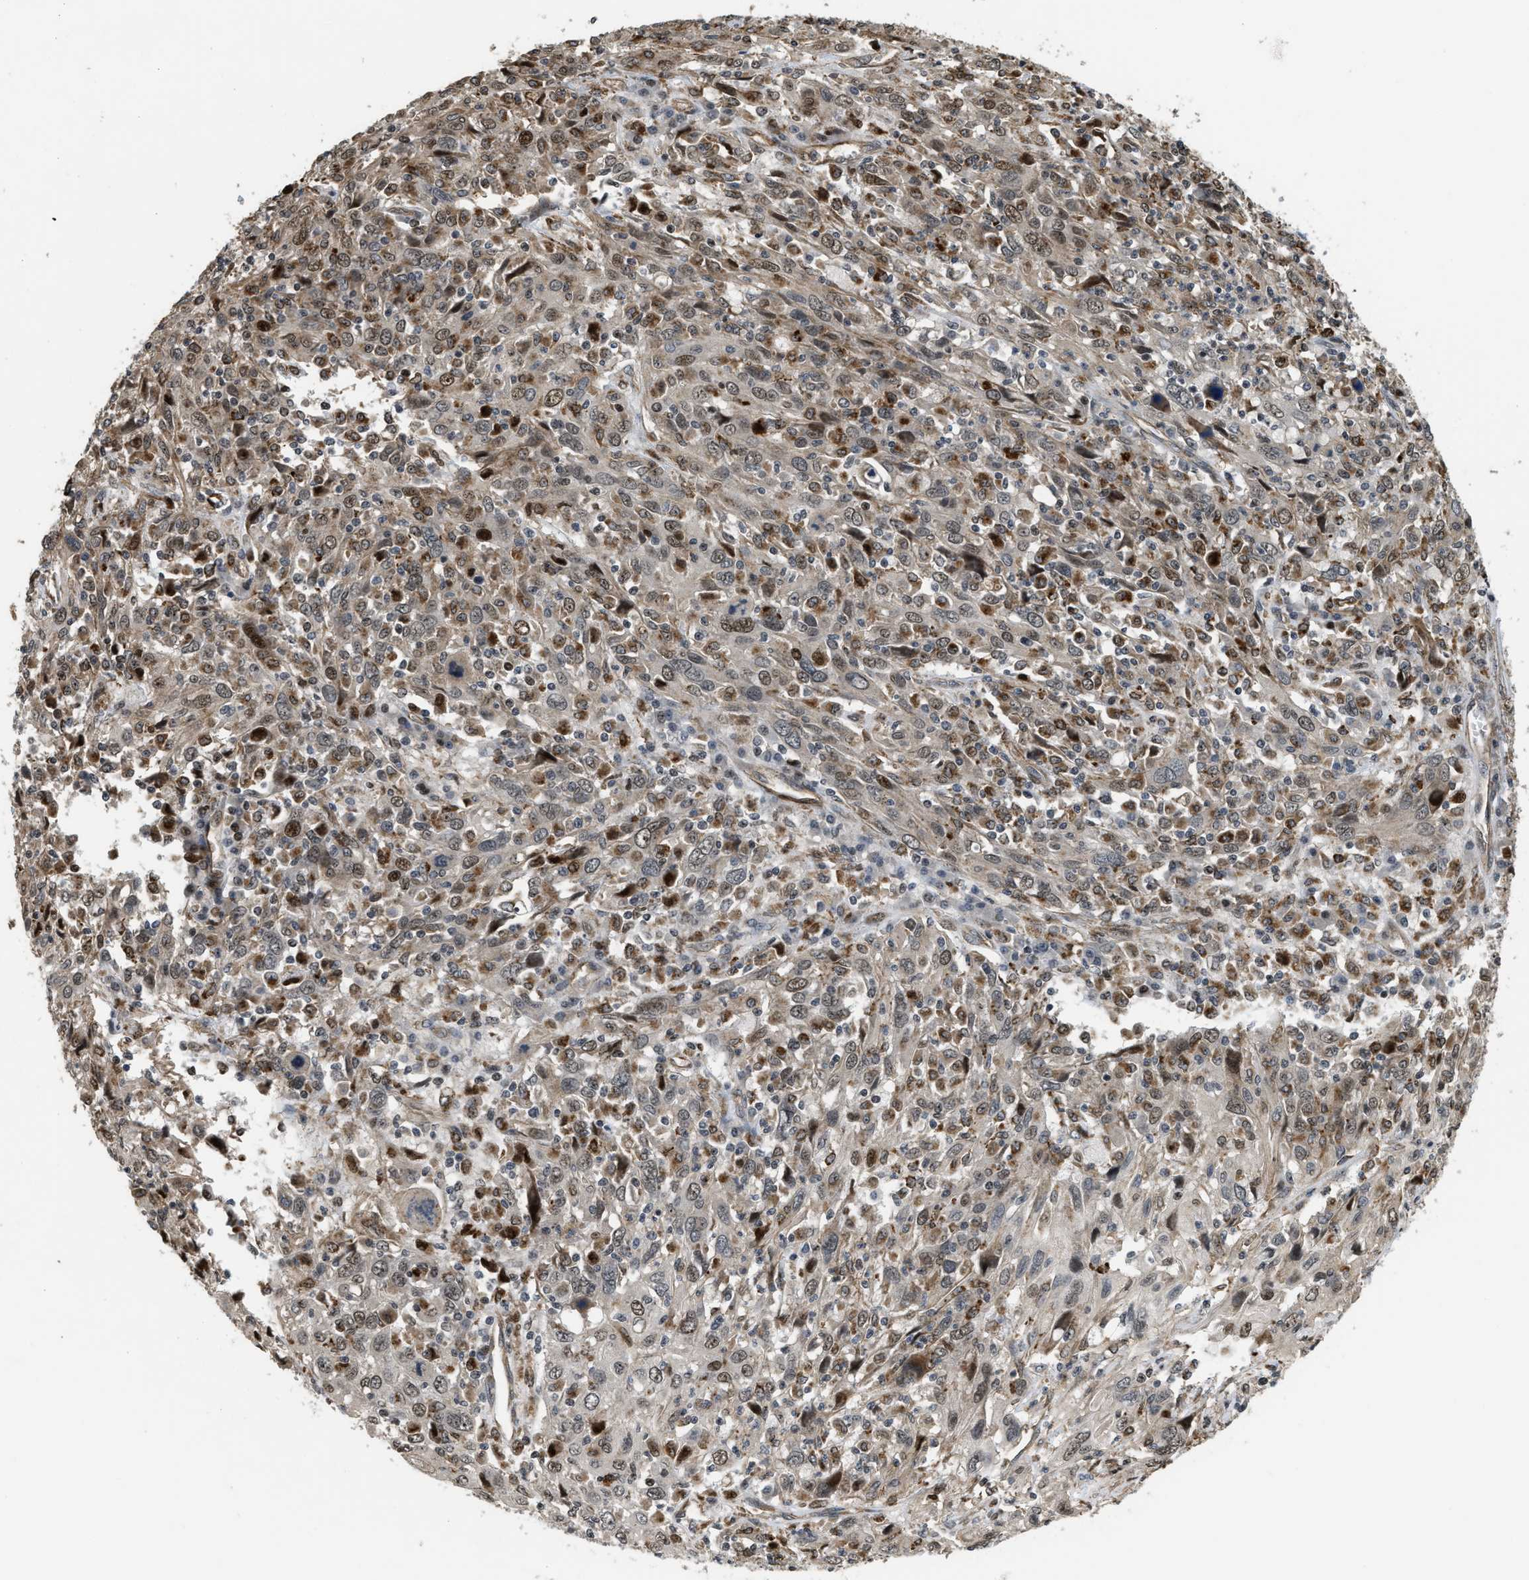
{"staining": {"intensity": "strong", "quantity": "25%-75%", "location": "nuclear"}, "tissue": "cervical cancer", "cell_type": "Tumor cells", "image_type": "cancer", "snomed": [{"axis": "morphology", "description": "Squamous cell carcinoma, NOS"}, {"axis": "topography", "description": "Cervix"}], "caption": "Tumor cells exhibit strong nuclear expression in approximately 25%-75% of cells in cervical cancer (squamous cell carcinoma).", "gene": "LTA4H", "patient": {"sex": "female", "age": 46}}